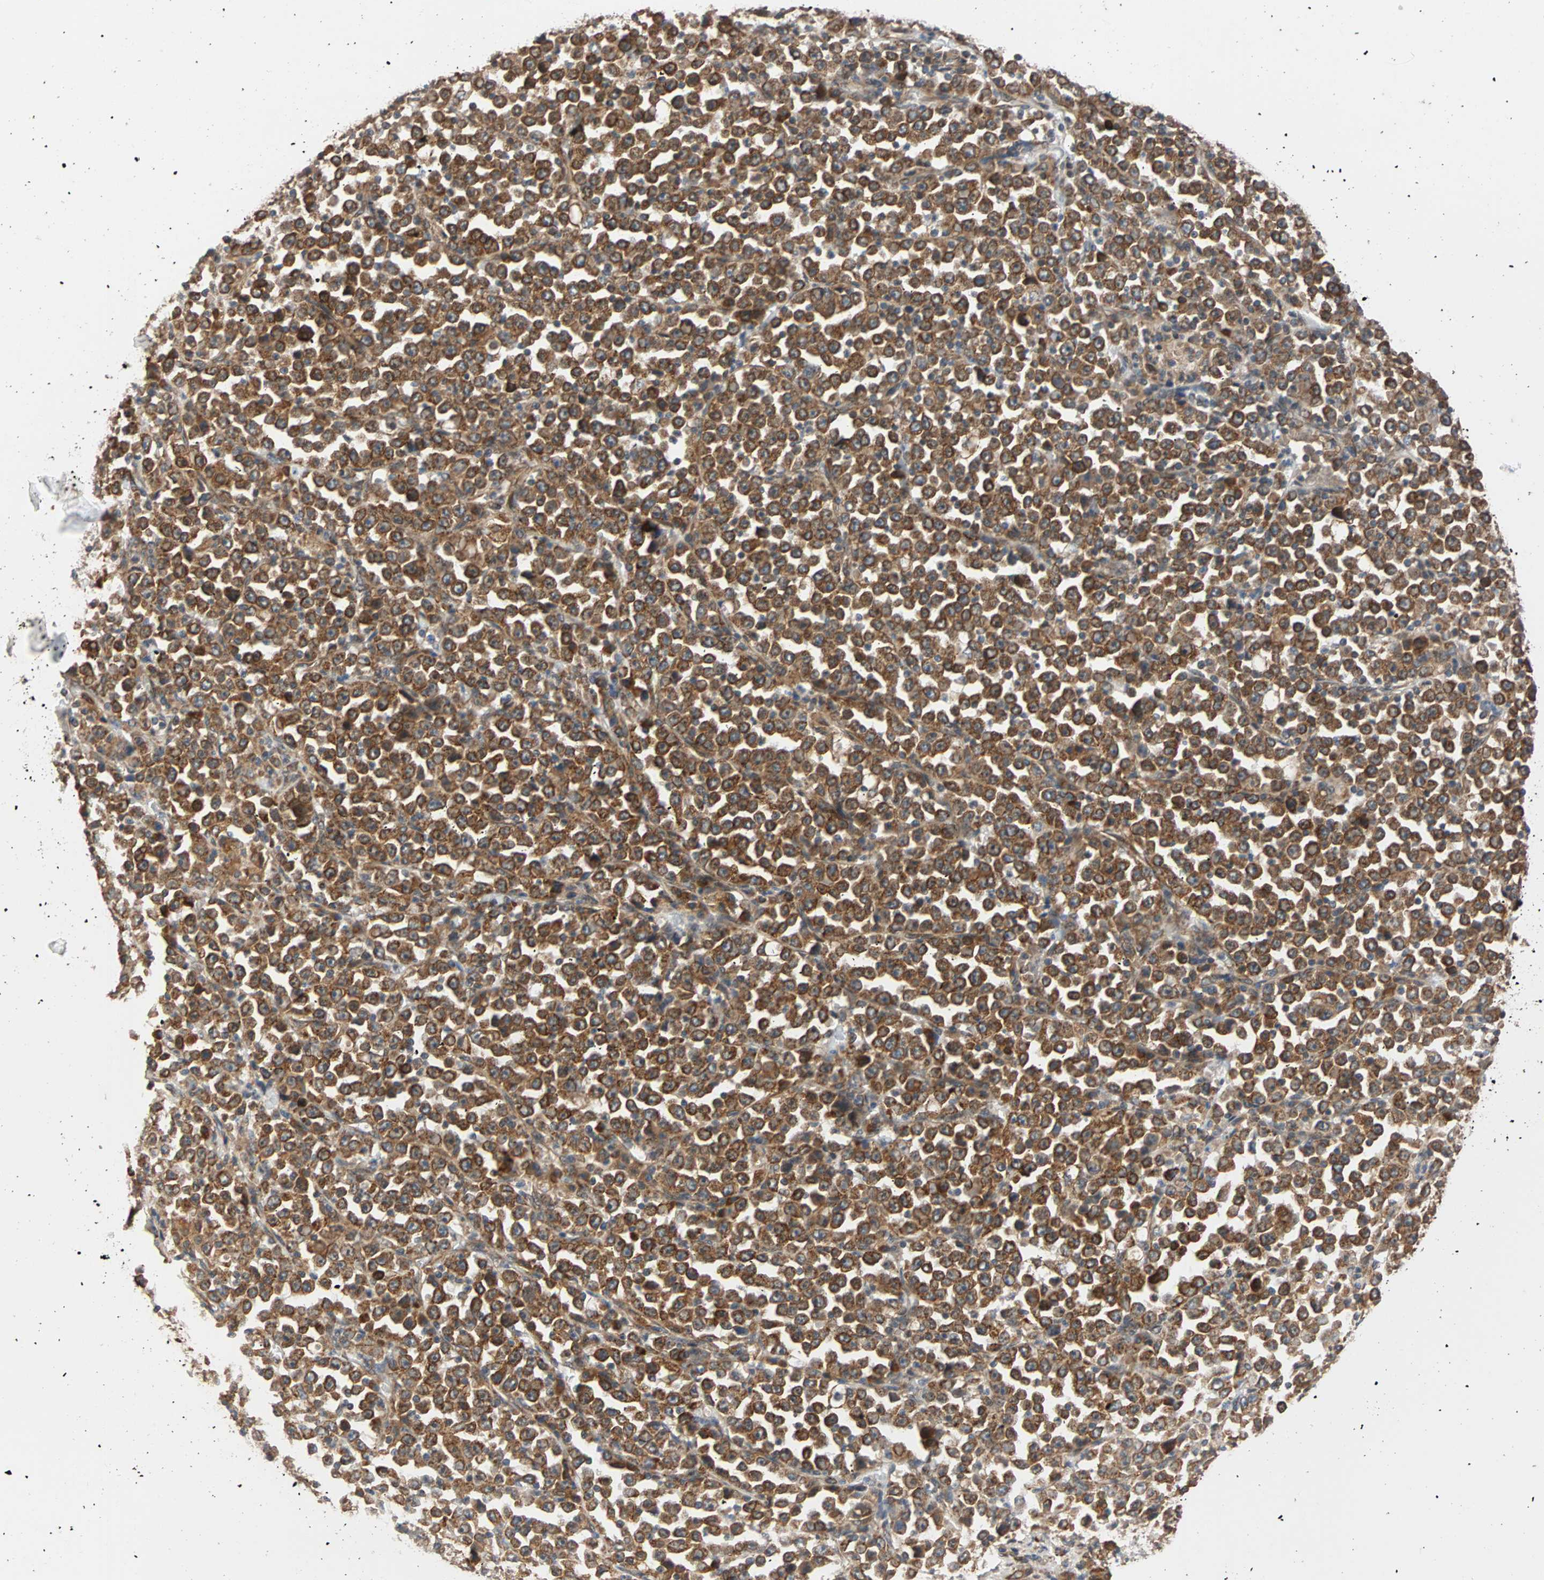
{"staining": {"intensity": "moderate", "quantity": ">75%", "location": "cytoplasmic/membranous"}, "tissue": "stomach cancer", "cell_type": "Tumor cells", "image_type": "cancer", "snomed": [{"axis": "morphology", "description": "Normal tissue, NOS"}, {"axis": "morphology", "description": "Adenocarcinoma, NOS"}, {"axis": "topography", "description": "Stomach, upper"}, {"axis": "topography", "description": "Stomach"}], "caption": "Immunohistochemical staining of human stomach adenocarcinoma demonstrates moderate cytoplasmic/membranous protein expression in about >75% of tumor cells.", "gene": "AUP1", "patient": {"sex": "male", "age": 59}}